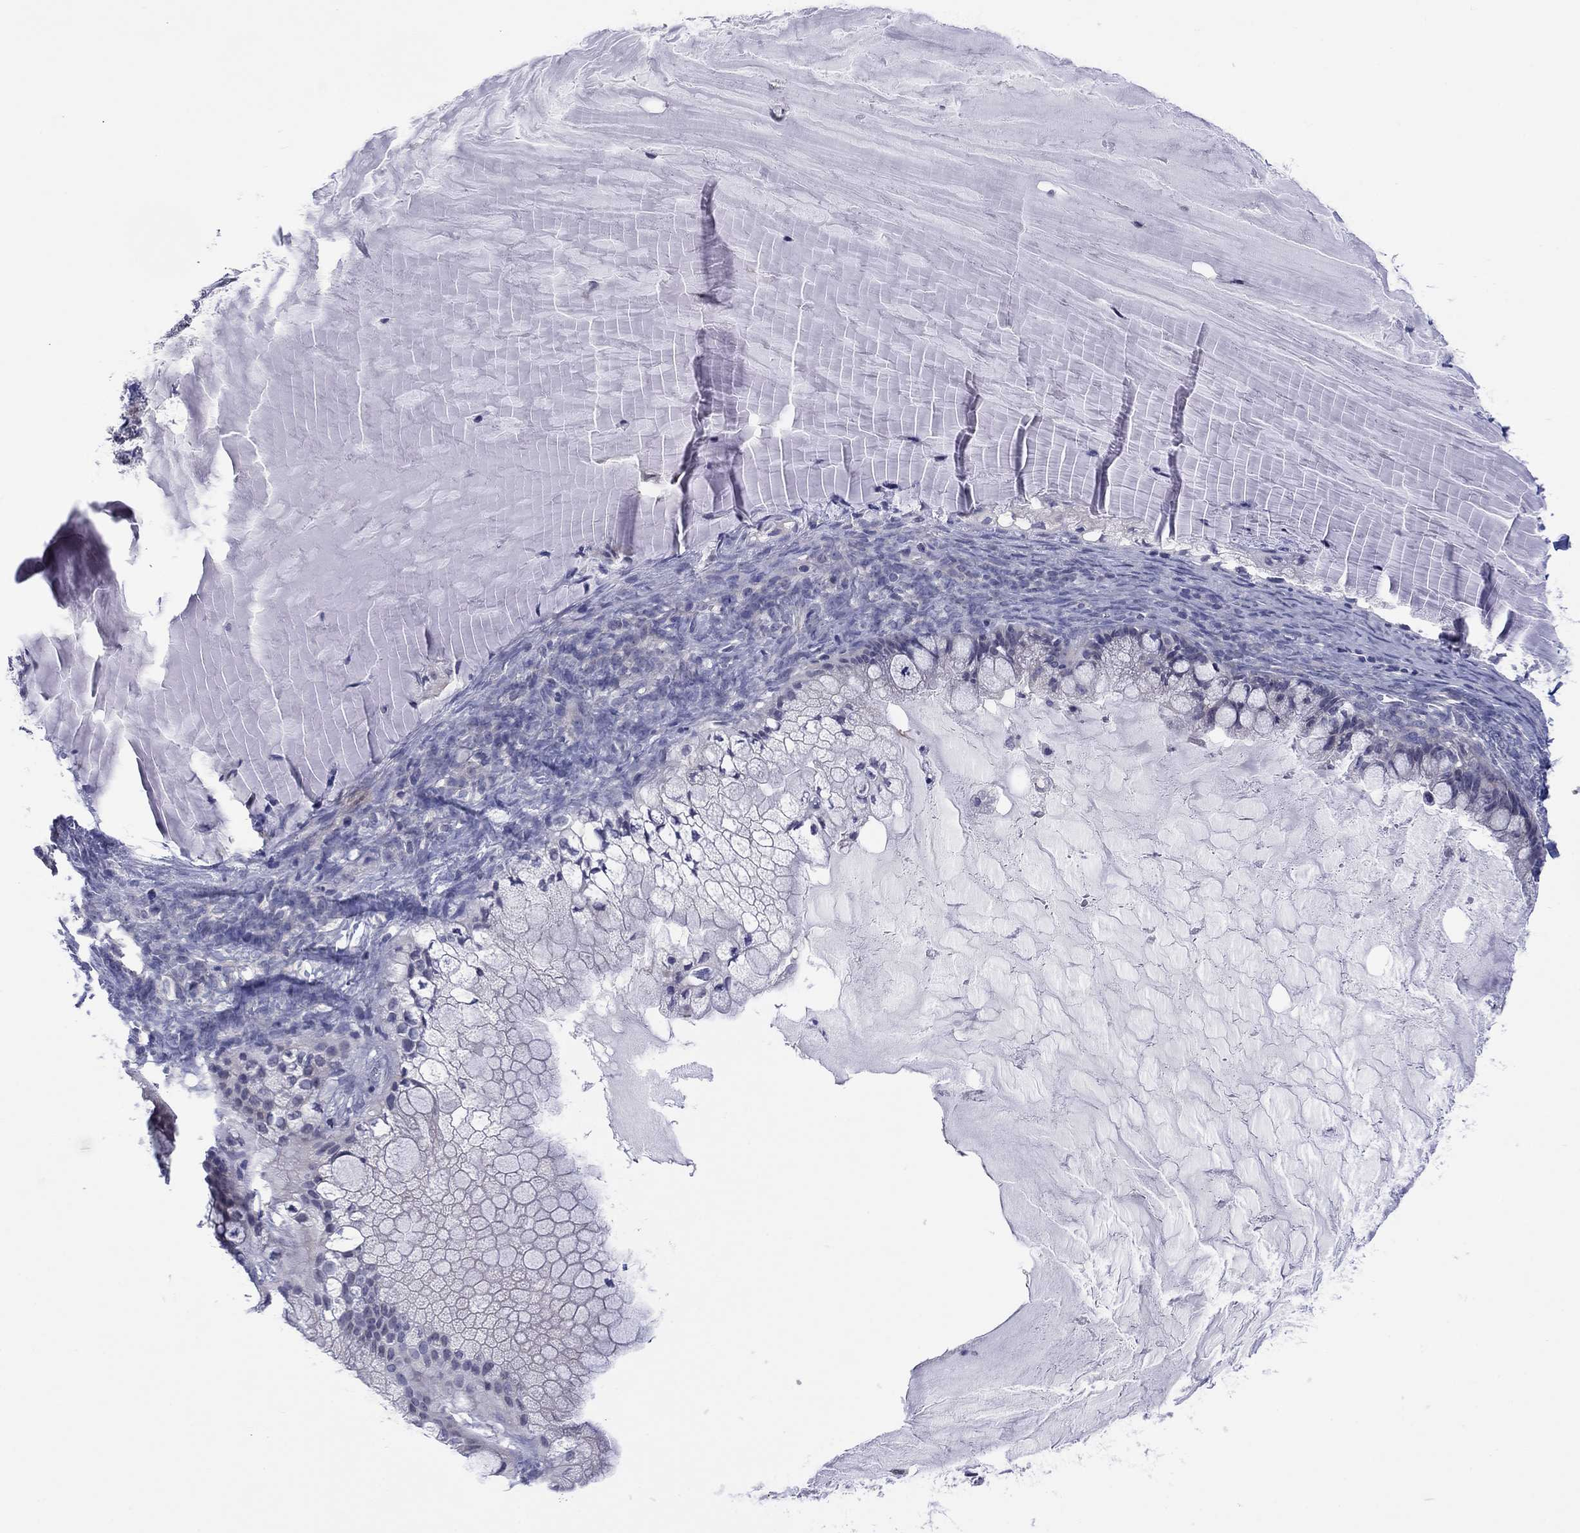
{"staining": {"intensity": "negative", "quantity": "none", "location": "none"}, "tissue": "ovarian cancer", "cell_type": "Tumor cells", "image_type": "cancer", "snomed": [{"axis": "morphology", "description": "Cystadenocarcinoma, mucinous, NOS"}, {"axis": "topography", "description": "Ovary"}], "caption": "Immunohistochemistry (IHC) micrograph of neoplastic tissue: ovarian cancer (mucinous cystadenocarcinoma) stained with DAB (3,3'-diaminobenzidine) shows no significant protein staining in tumor cells.", "gene": "CYP2B6", "patient": {"sex": "female", "age": 57}}